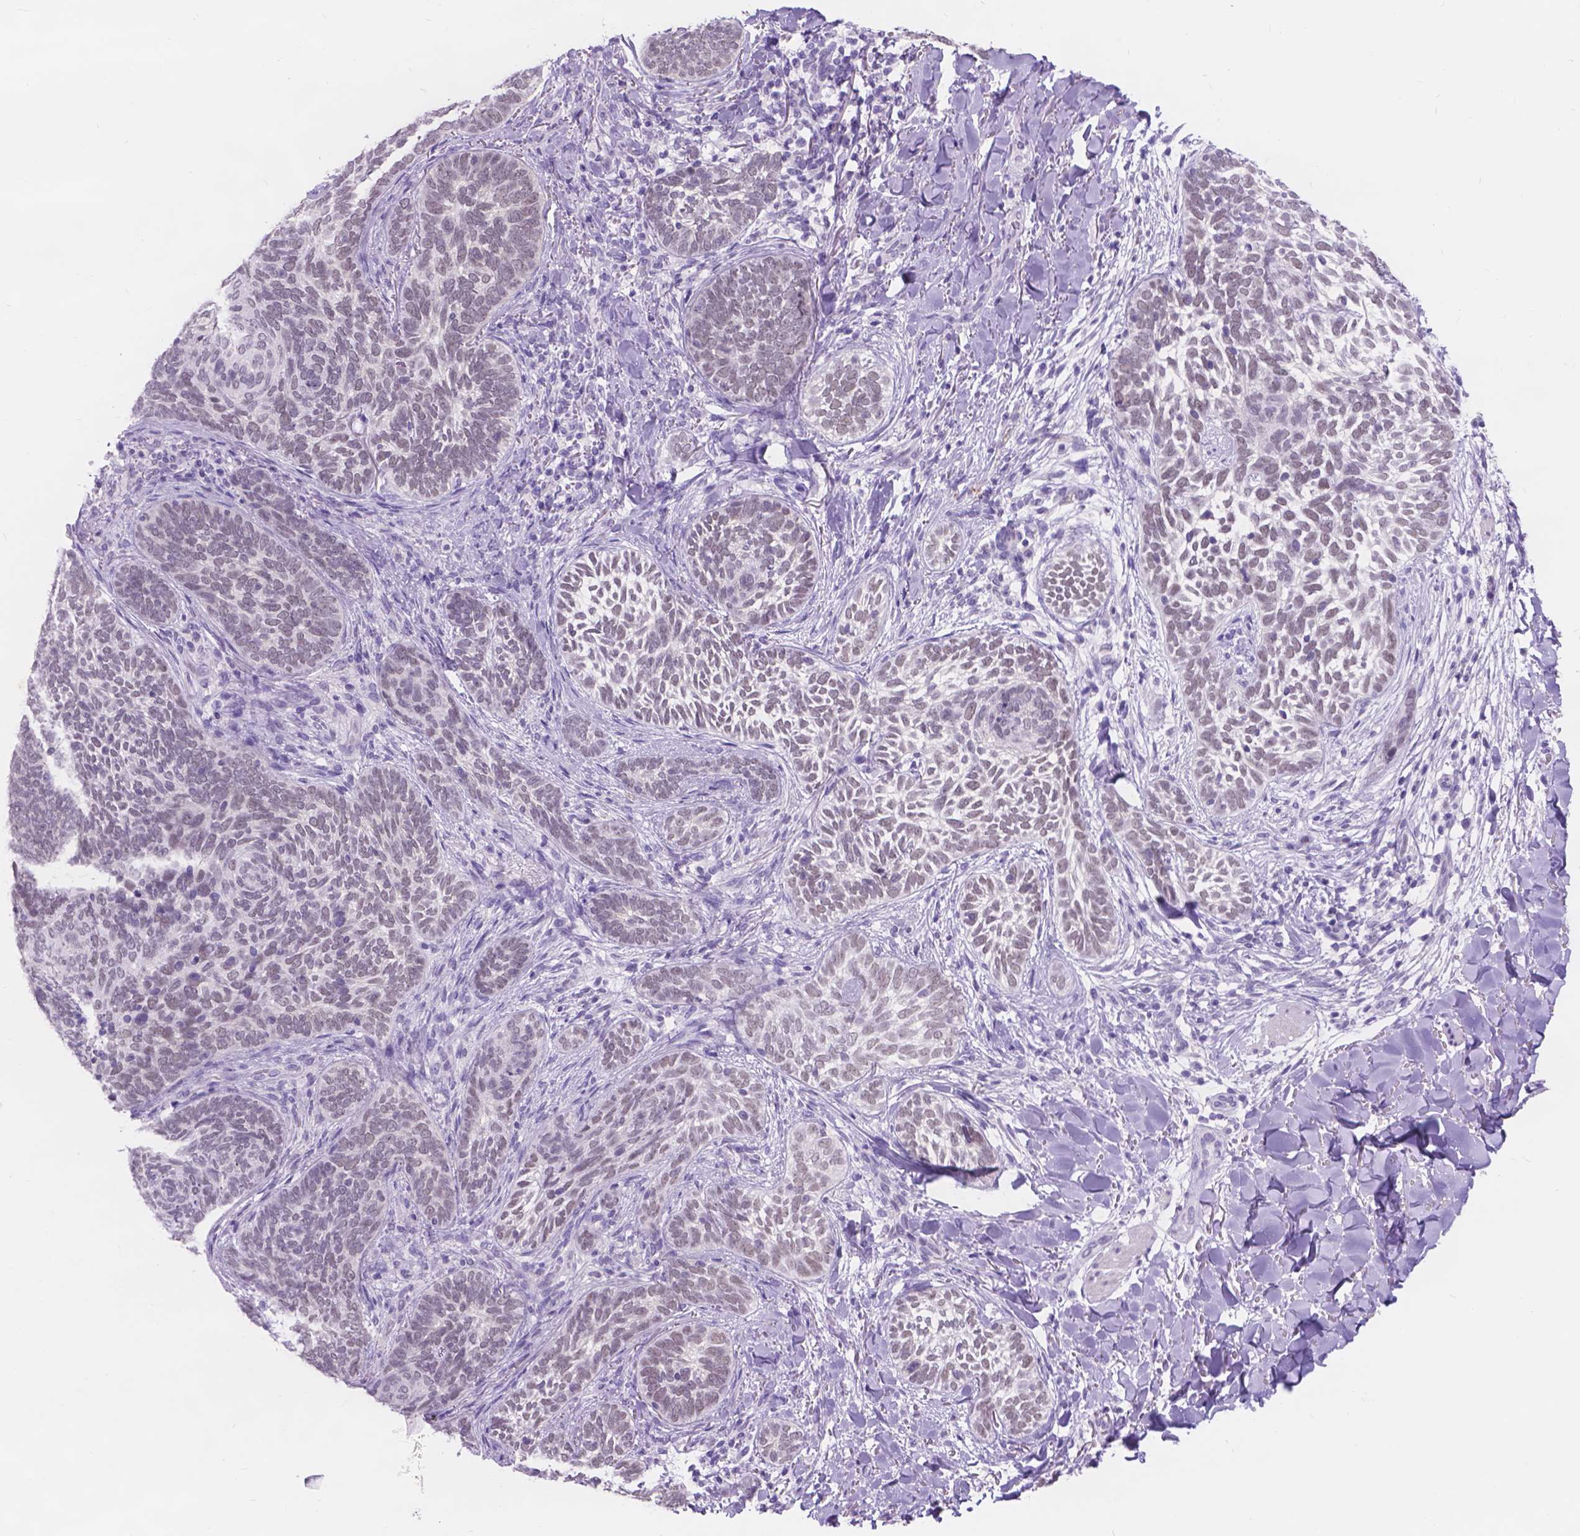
{"staining": {"intensity": "negative", "quantity": "none", "location": "none"}, "tissue": "skin cancer", "cell_type": "Tumor cells", "image_type": "cancer", "snomed": [{"axis": "morphology", "description": "Normal tissue, NOS"}, {"axis": "morphology", "description": "Basal cell carcinoma"}, {"axis": "topography", "description": "Skin"}], "caption": "High power microscopy histopathology image of an immunohistochemistry (IHC) image of skin cancer (basal cell carcinoma), revealing no significant positivity in tumor cells.", "gene": "DCC", "patient": {"sex": "male", "age": 46}}